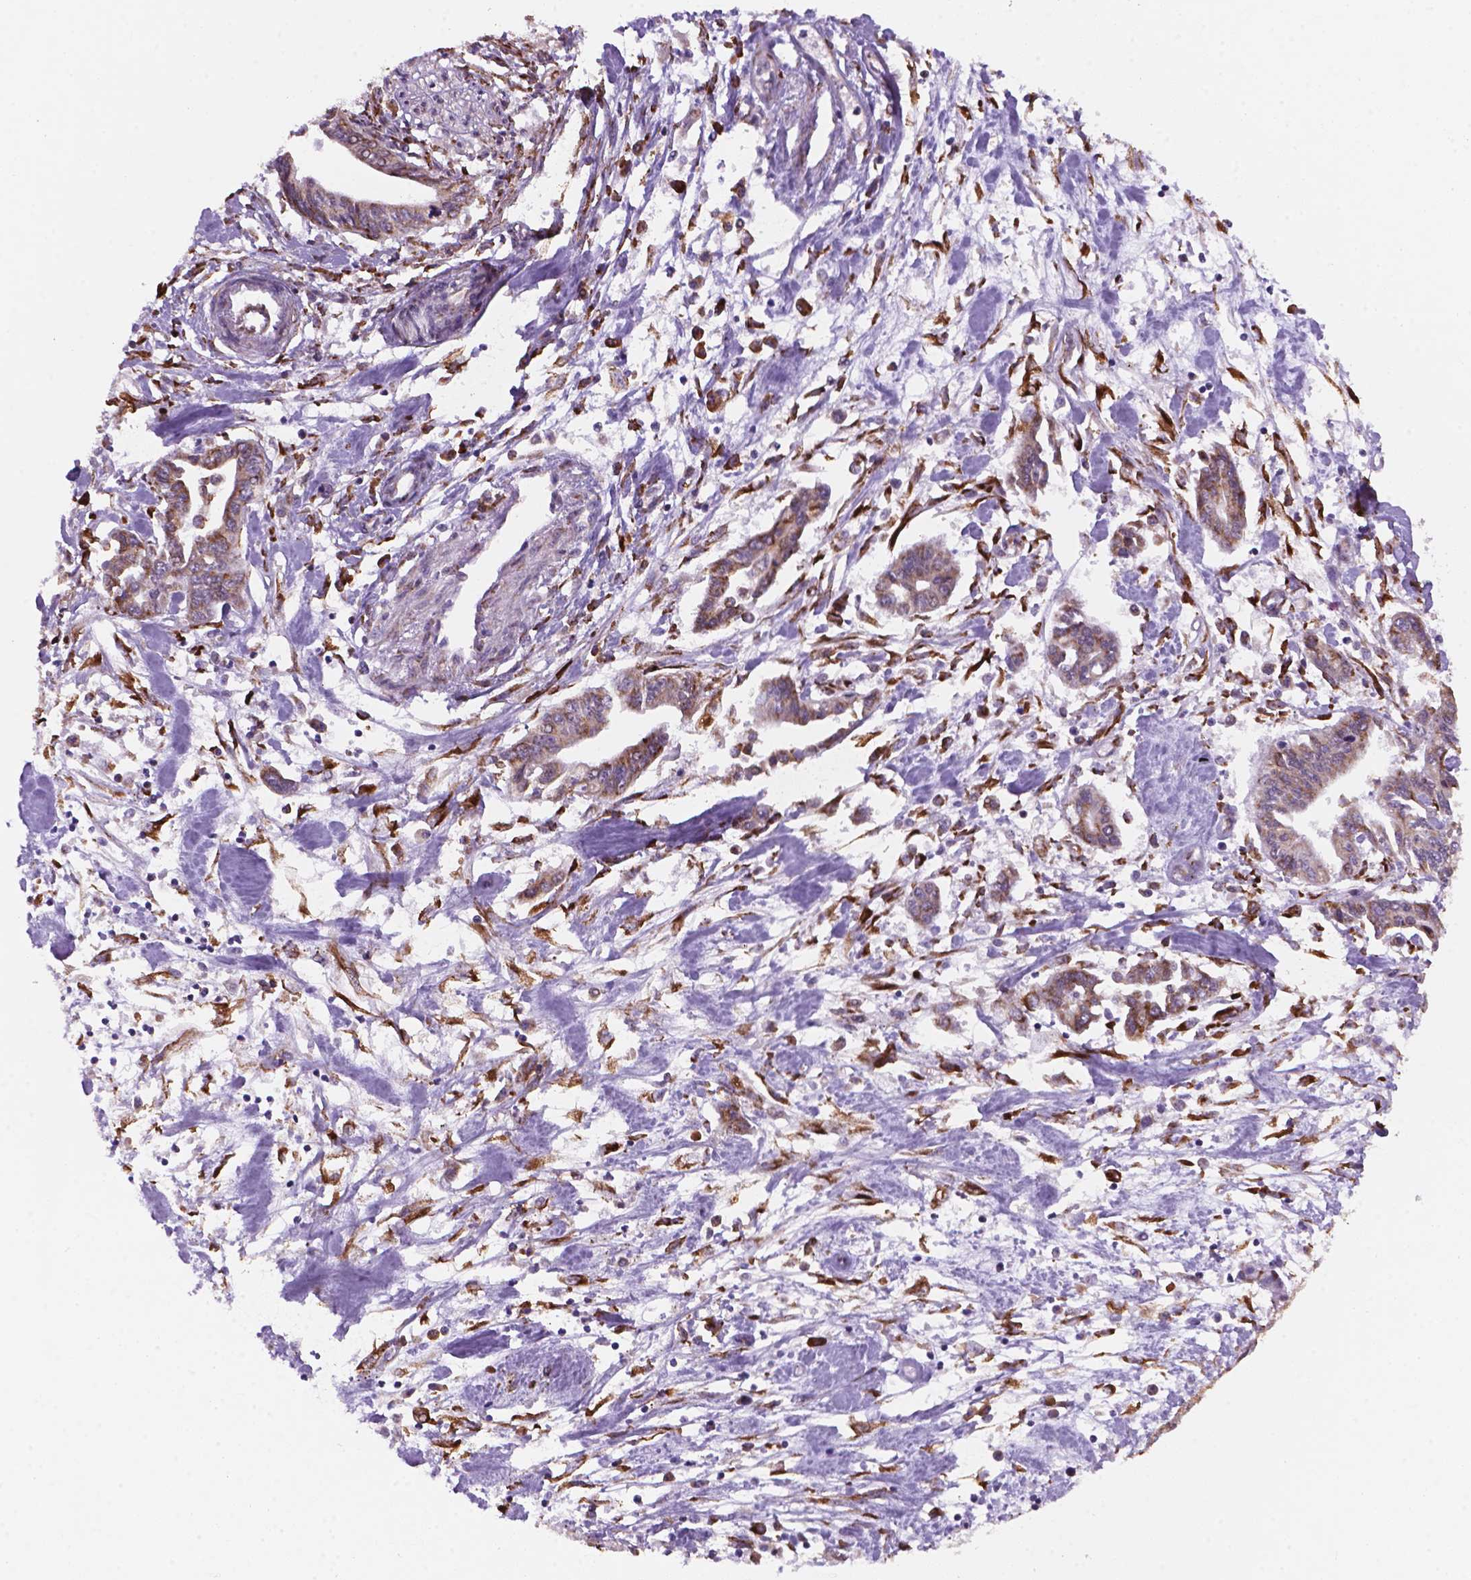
{"staining": {"intensity": "moderate", "quantity": ">75%", "location": "cytoplasmic/membranous"}, "tissue": "pancreatic cancer", "cell_type": "Tumor cells", "image_type": "cancer", "snomed": [{"axis": "morphology", "description": "Adenocarcinoma, NOS"}, {"axis": "topography", "description": "Pancreas"}], "caption": "A photomicrograph of human pancreatic adenocarcinoma stained for a protein exhibits moderate cytoplasmic/membranous brown staining in tumor cells. The staining is performed using DAB (3,3'-diaminobenzidine) brown chromogen to label protein expression. The nuclei are counter-stained blue using hematoxylin.", "gene": "FNIP1", "patient": {"sex": "male", "age": 60}}